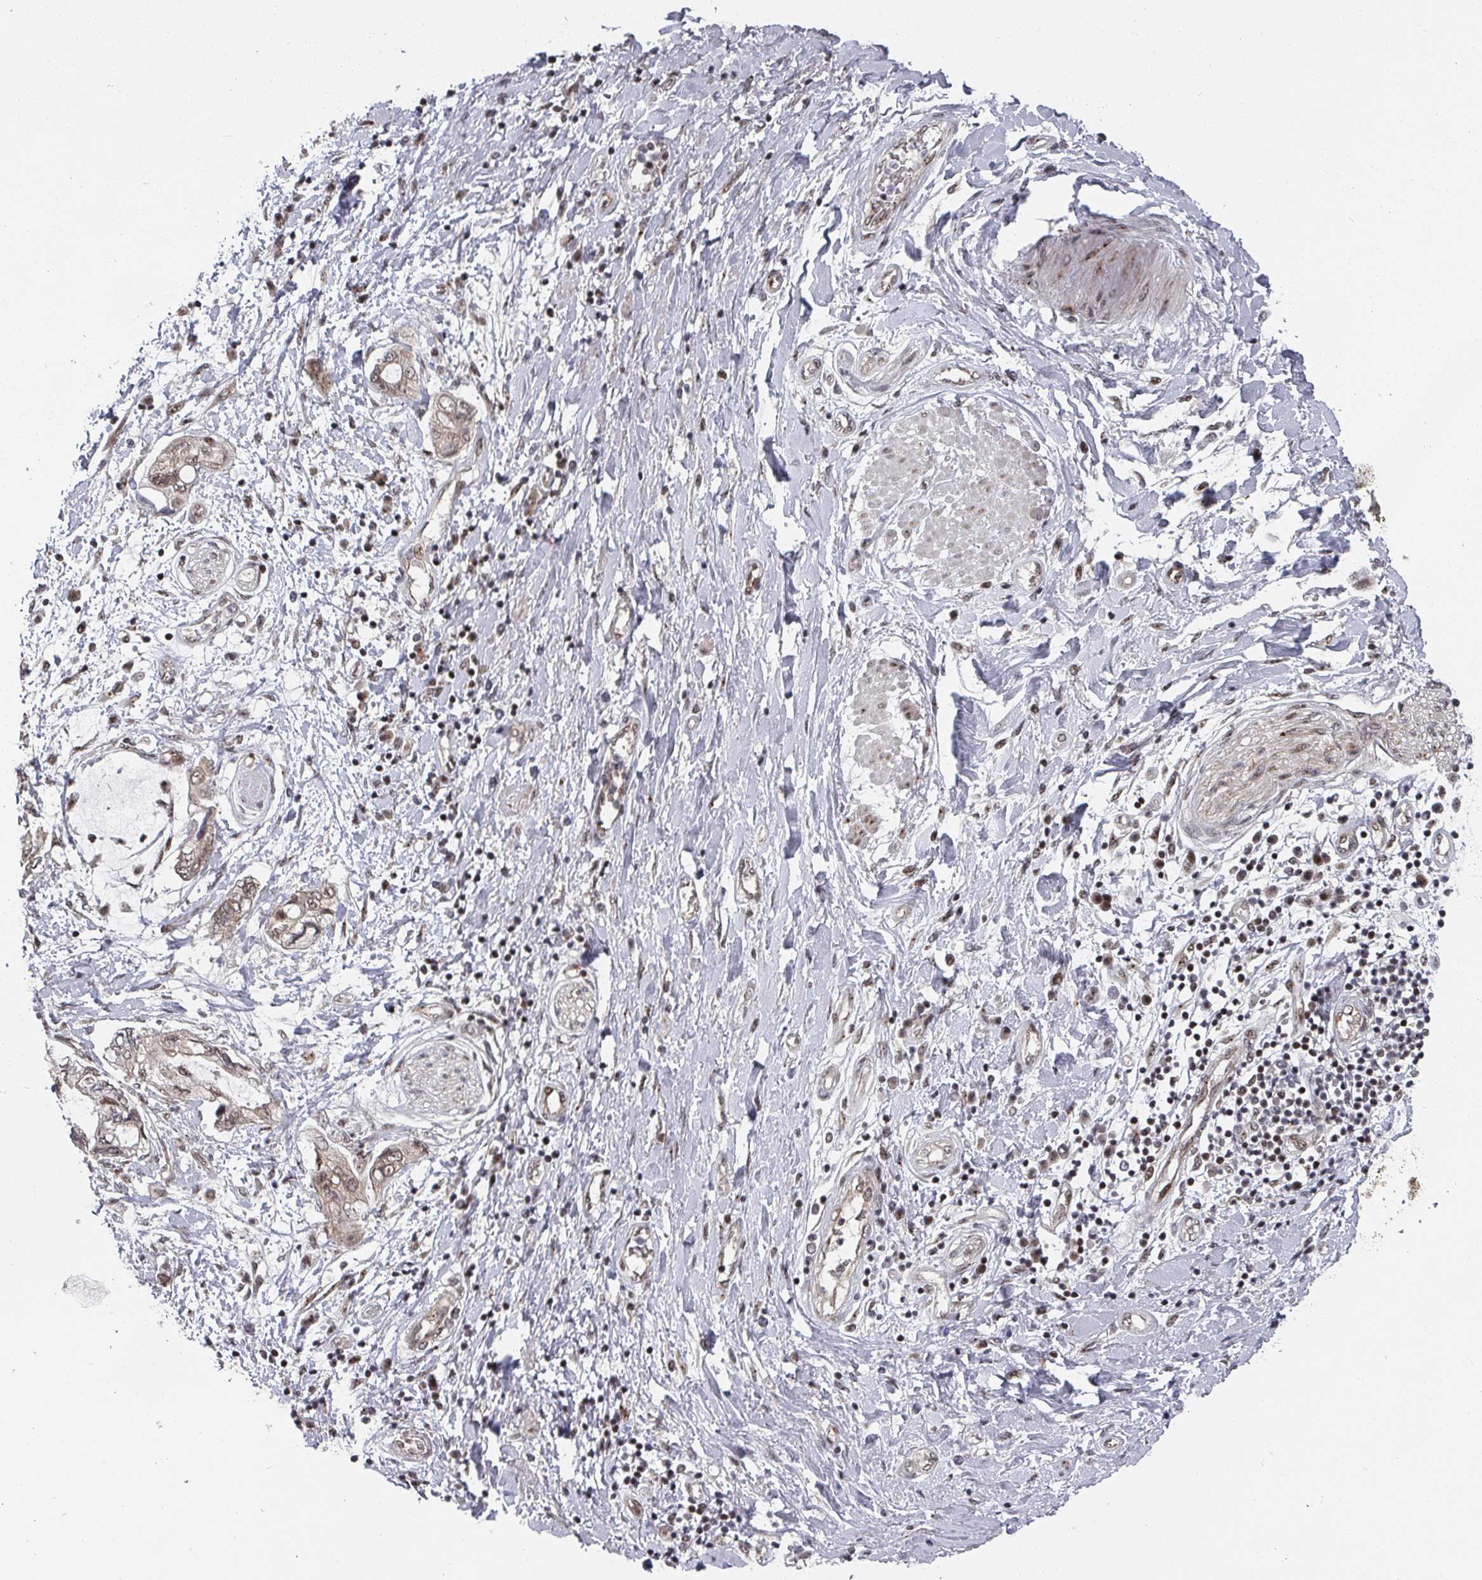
{"staining": {"intensity": "weak", "quantity": ">75%", "location": "cytoplasmic/membranous,nuclear"}, "tissue": "pancreatic cancer", "cell_type": "Tumor cells", "image_type": "cancer", "snomed": [{"axis": "morphology", "description": "Adenocarcinoma, NOS"}, {"axis": "topography", "description": "Pancreas"}], "caption": "Adenocarcinoma (pancreatic) stained with a protein marker shows weak staining in tumor cells.", "gene": "KIF1C", "patient": {"sex": "female", "age": 73}}